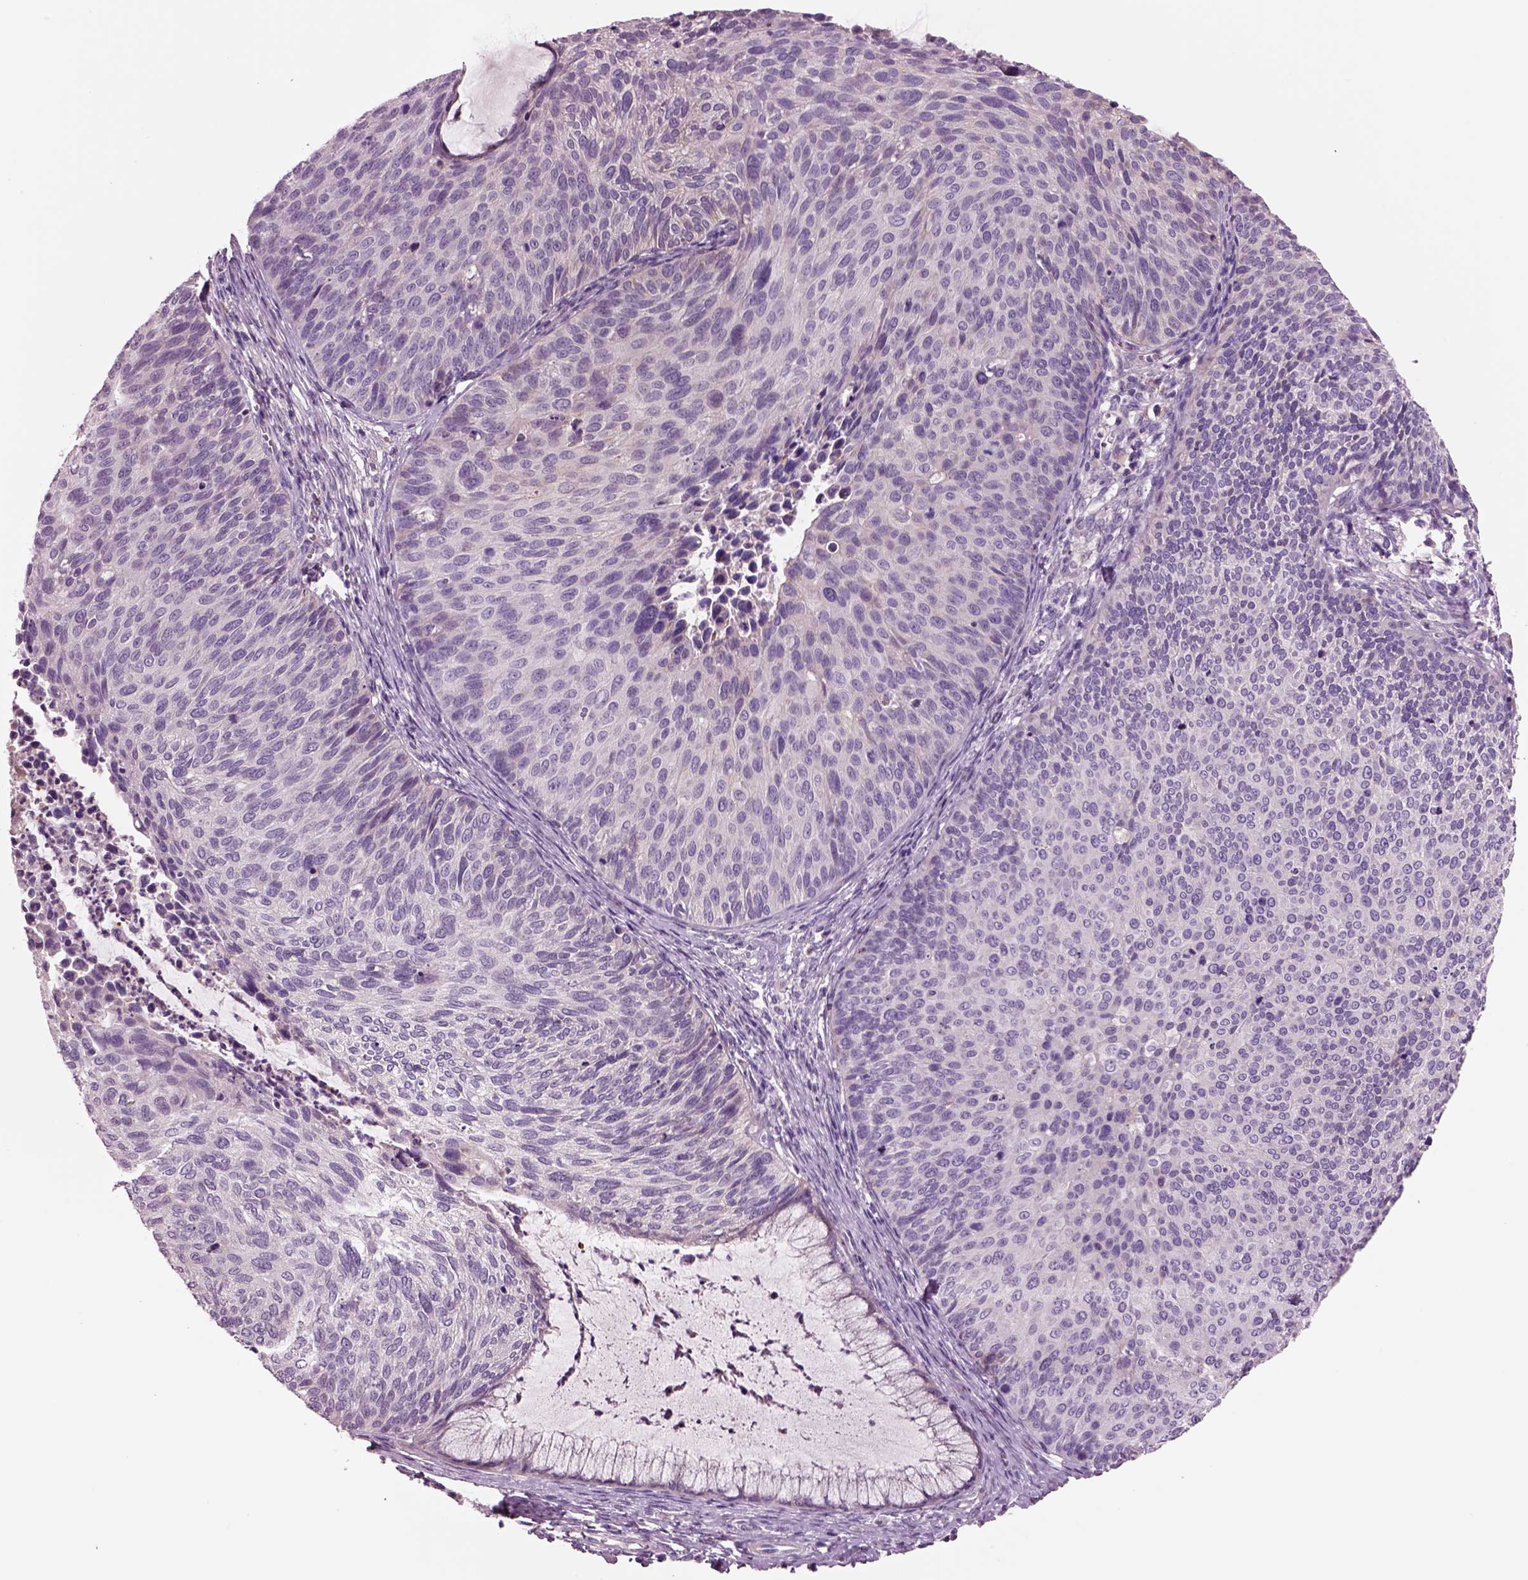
{"staining": {"intensity": "negative", "quantity": "none", "location": "none"}, "tissue": "cervical cancer", "cell_type": "Tumor cells", "image_type": "cancer", "snomed": [{"axis": "morphology", "description": "Squamous cell carcinoma, NOS"}, {"axis": "topography", "description": "Cervix"}], "caption": "There is no significant expression in tumor cells of cervical cancer (squamous cell carcinoma).", "gene": "PLPP7", "patient": {"sex": "female", "age": 36}}